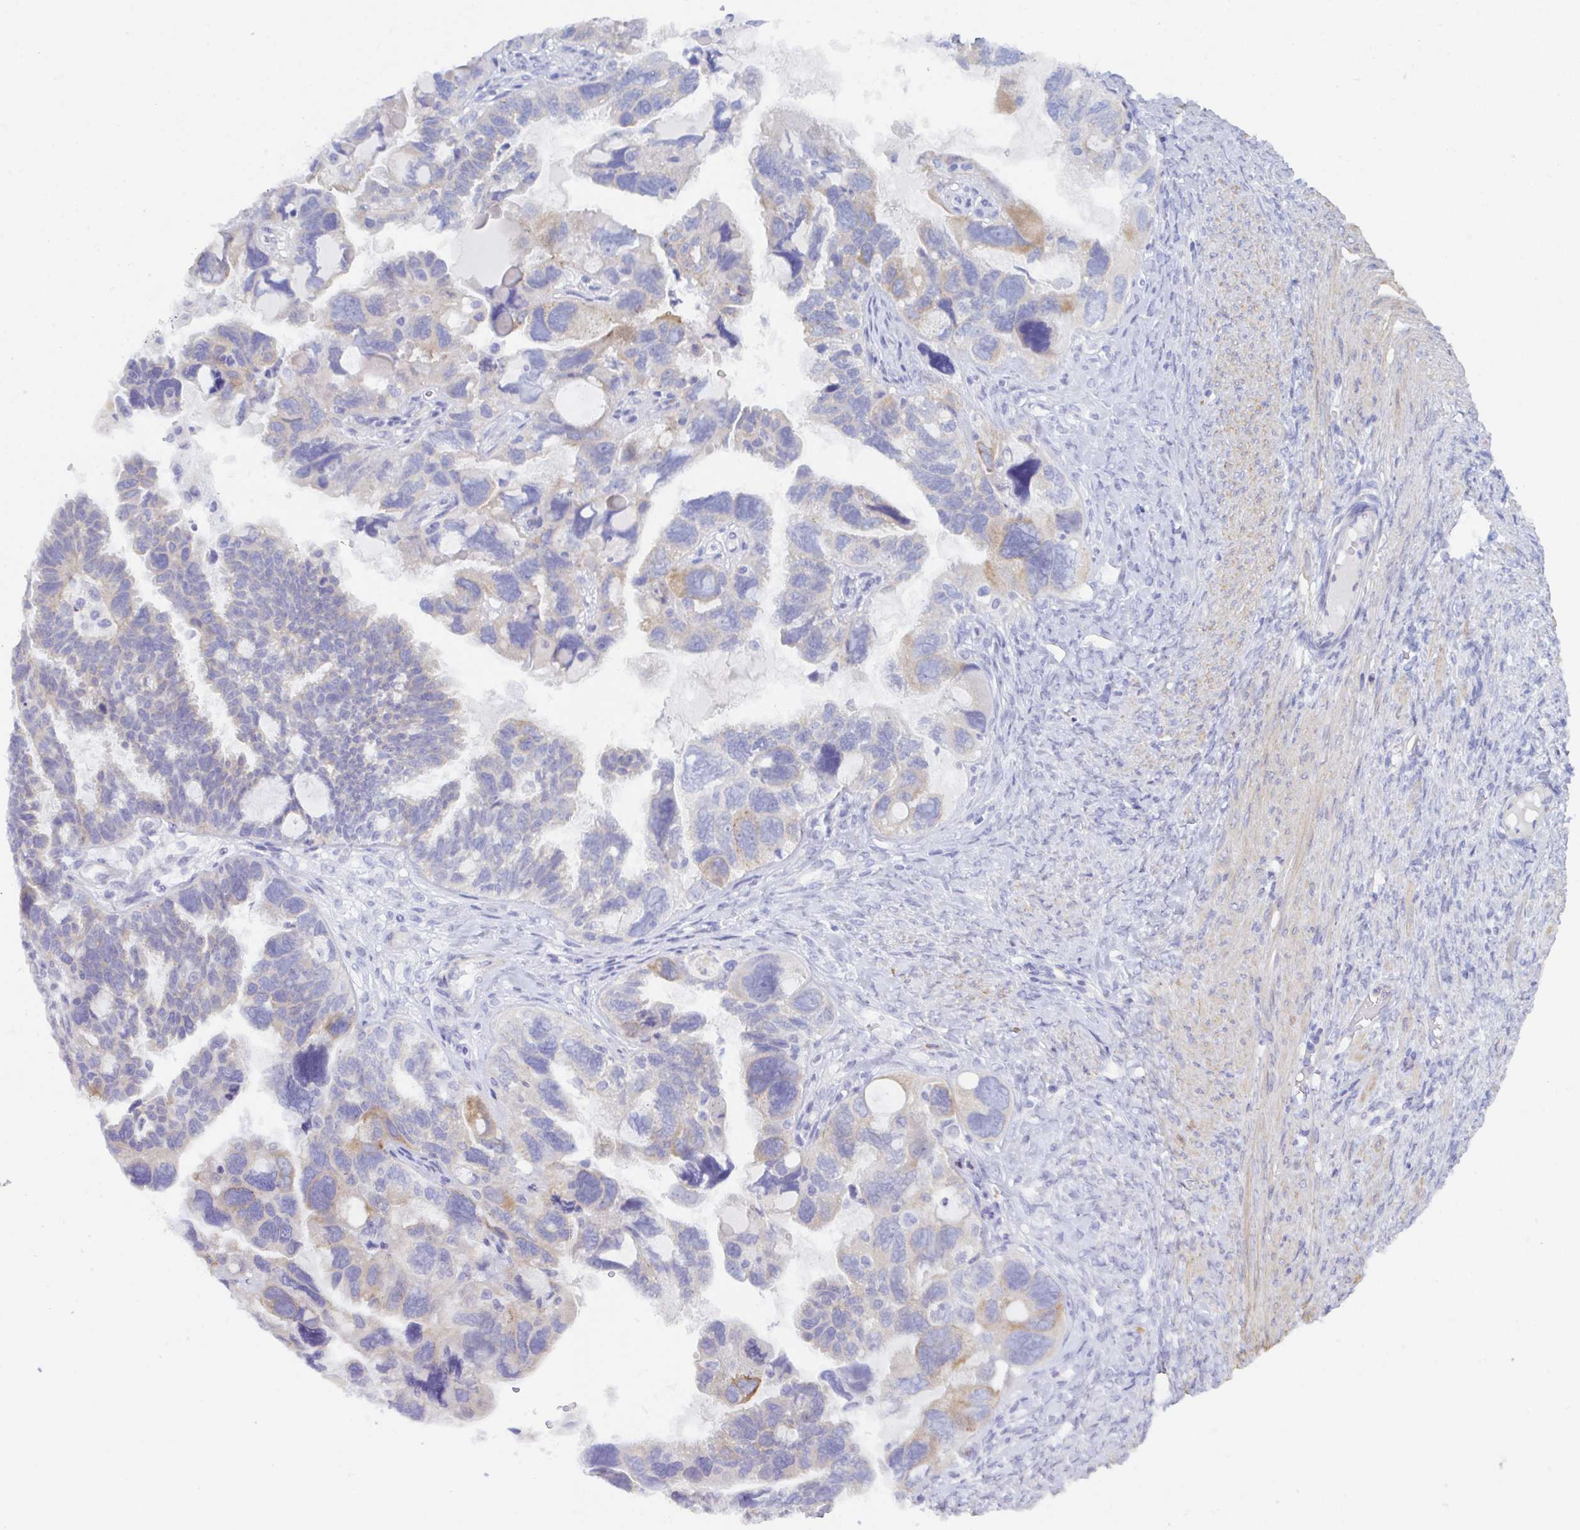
{"staining": {"intensity": "moderate", "quantity": "<25%", "location": "cytoplasmic/membranous"}, "tissue": "ovarian cancer", "cell_type": "Tumor cells", "image_type": "cancer", "snomed": [{"axis": "morphology", "description": "Cystadenocarcinoma, serous, NOS"}, {"axis": "topography", "description": "Ovary"}], "caption": "Immunohistochemistry (IHC) micrograph of neoplastic tissue: ovarian serous cystadenocarcinoma stained using immunohistochemistry (IHC) shows low levels of moderate protein expression localized specifically in the cytoplasmic/membranous of tumor cells, appearing as a cytoplasmic/membranous brown color.", "gene": "CEP170B", "patient": {"sex": "female", "age": 60}}